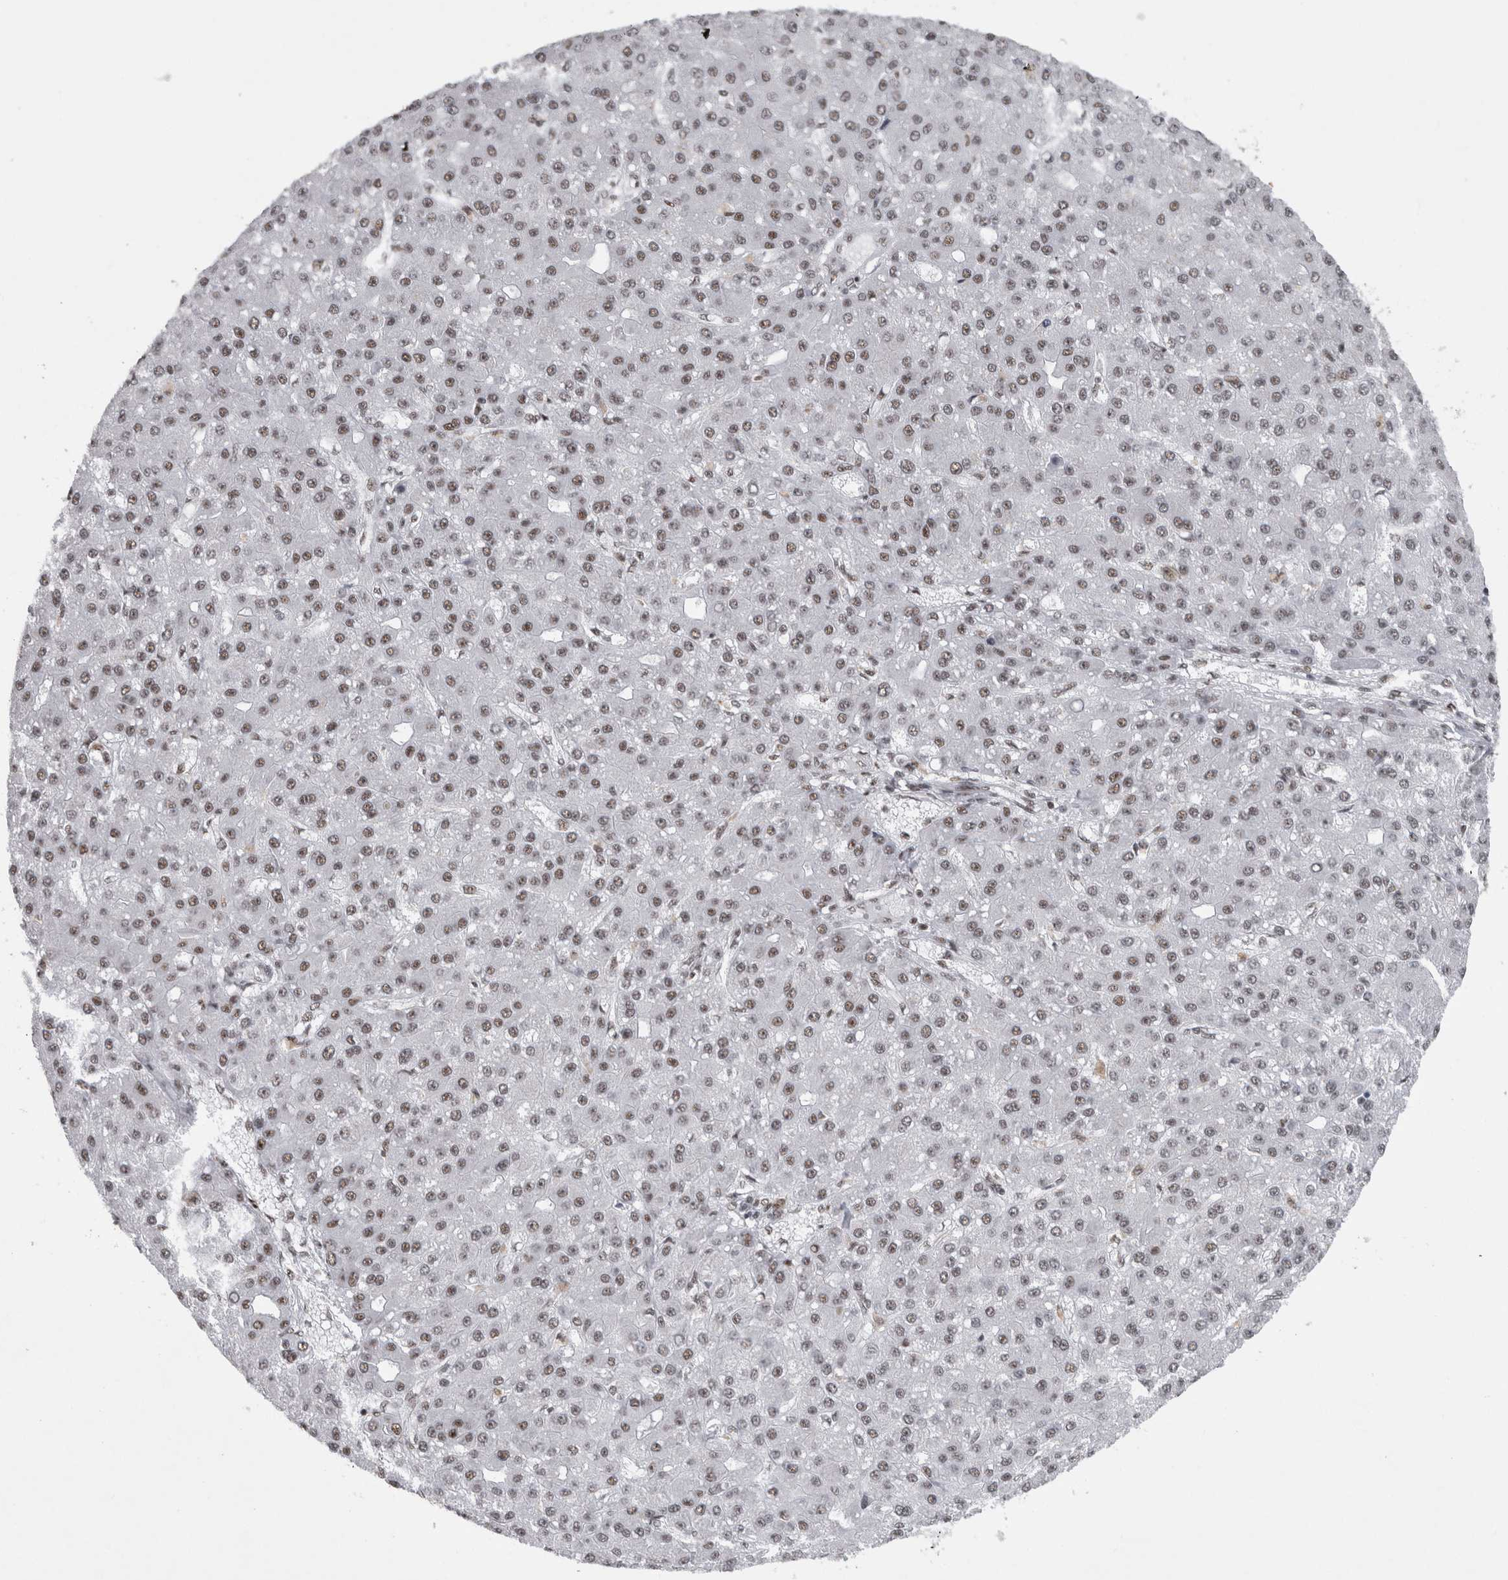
{"staining": {"intensity": "weak", "quantity": ">75%", "location": "nuclear"}, "tissue": "liver cancer", "cell_type": "Tumor cells", "image_type": "cancer", "snomed": [{"axis": "morphology", "description": "Carcinoma, Hepatocellular, NOS"}, {"axis": "topography", "description": "Liver"}], "caption": "Immunohistochemical staining of hepatocellular carcinoma (liver) displays low levels of weak nuclear protein positivity in about >75% of tumor cells.", "gene": "CDK11A", "patient": {"sex": "male", "age": 67}}